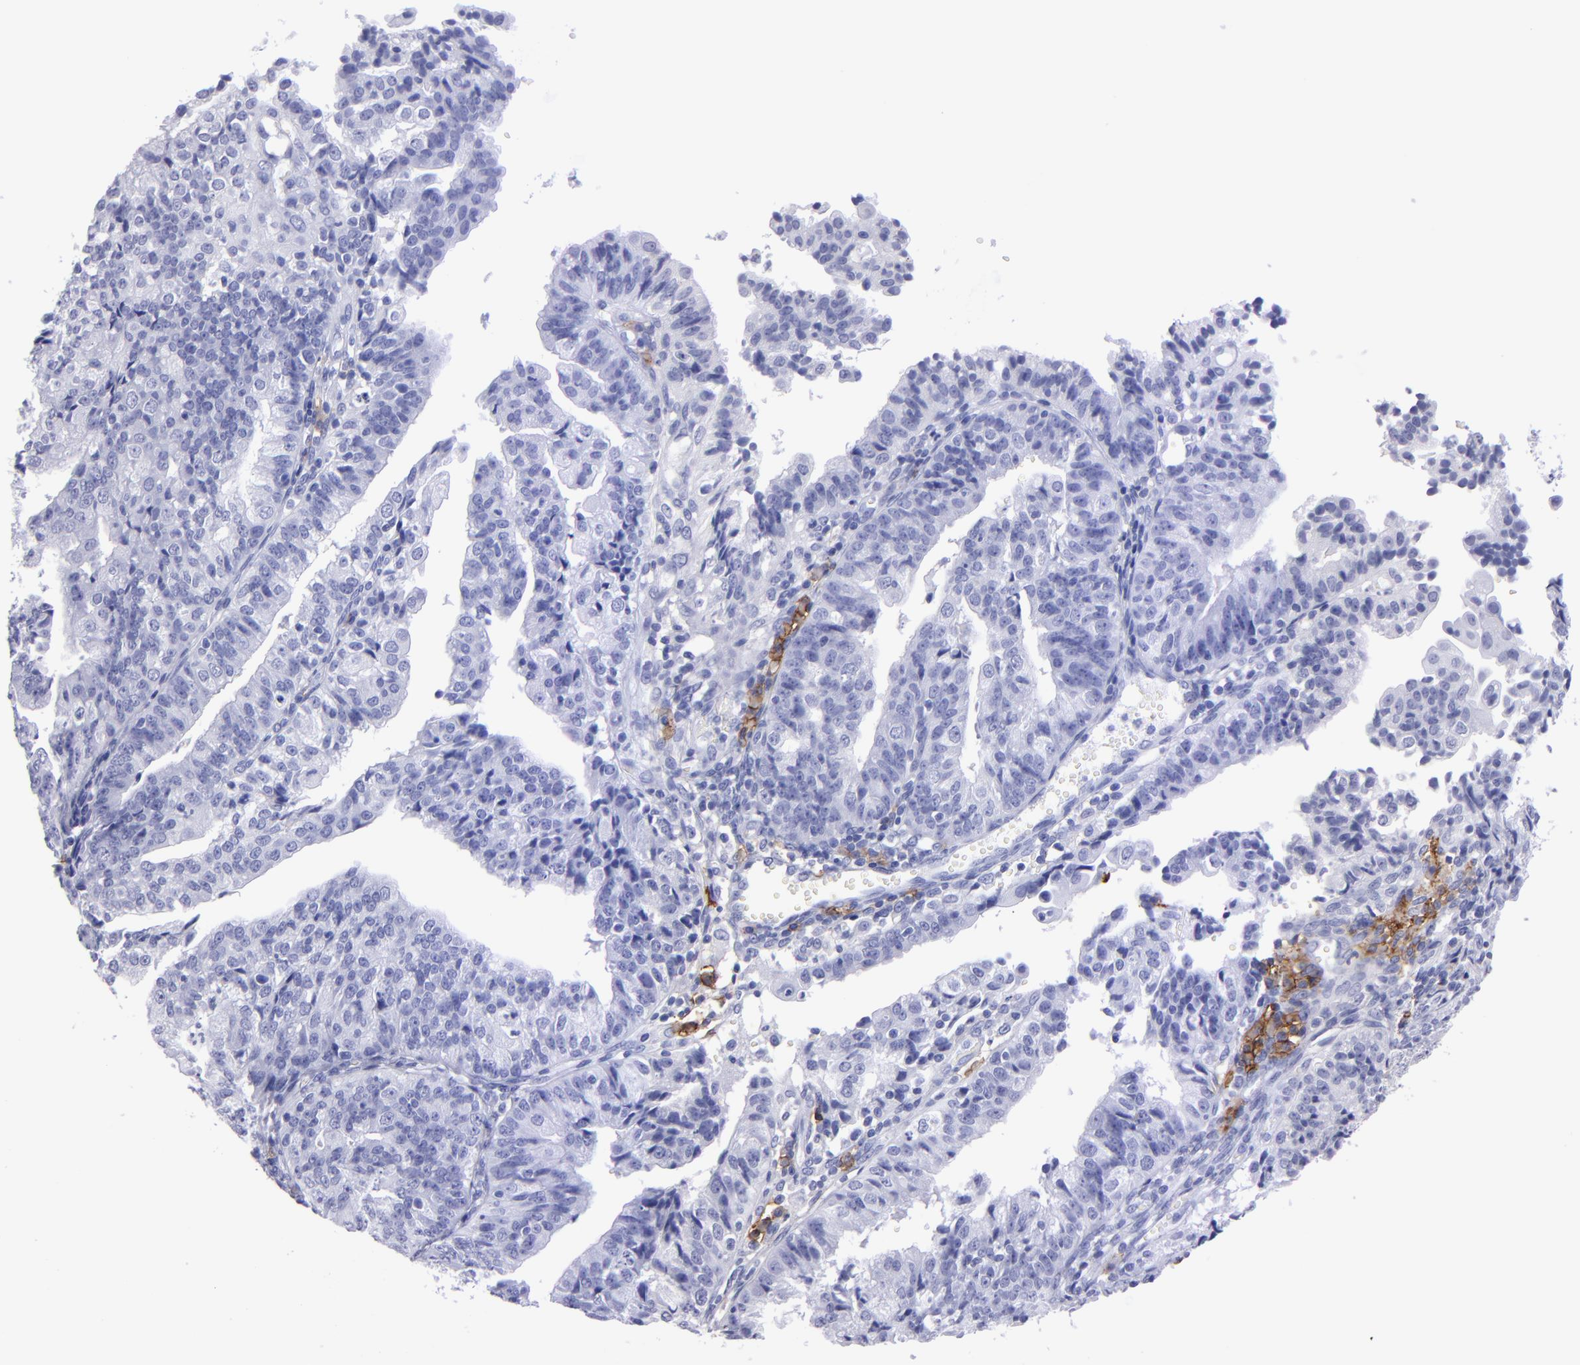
{"staining": {"intensity": "negative", "quantity": "none", "location": "none"}, "tissue": "endometrial cancer", "cell_type": "Tumor cells", "image_type": "cancer", "snomed": [{"axis": "morphology", "description": "Adenocarcinoma, NOS"}, {"axis": "topography", "description": "Endometrium"}], "caption": "Human endometrial adenocarcinoma stained for a protein using immunohistochemistry (IHC) reveals no positivity in tumor cells.", "gene": "CD38", "patient": {"sex": "female", "age": 56}}